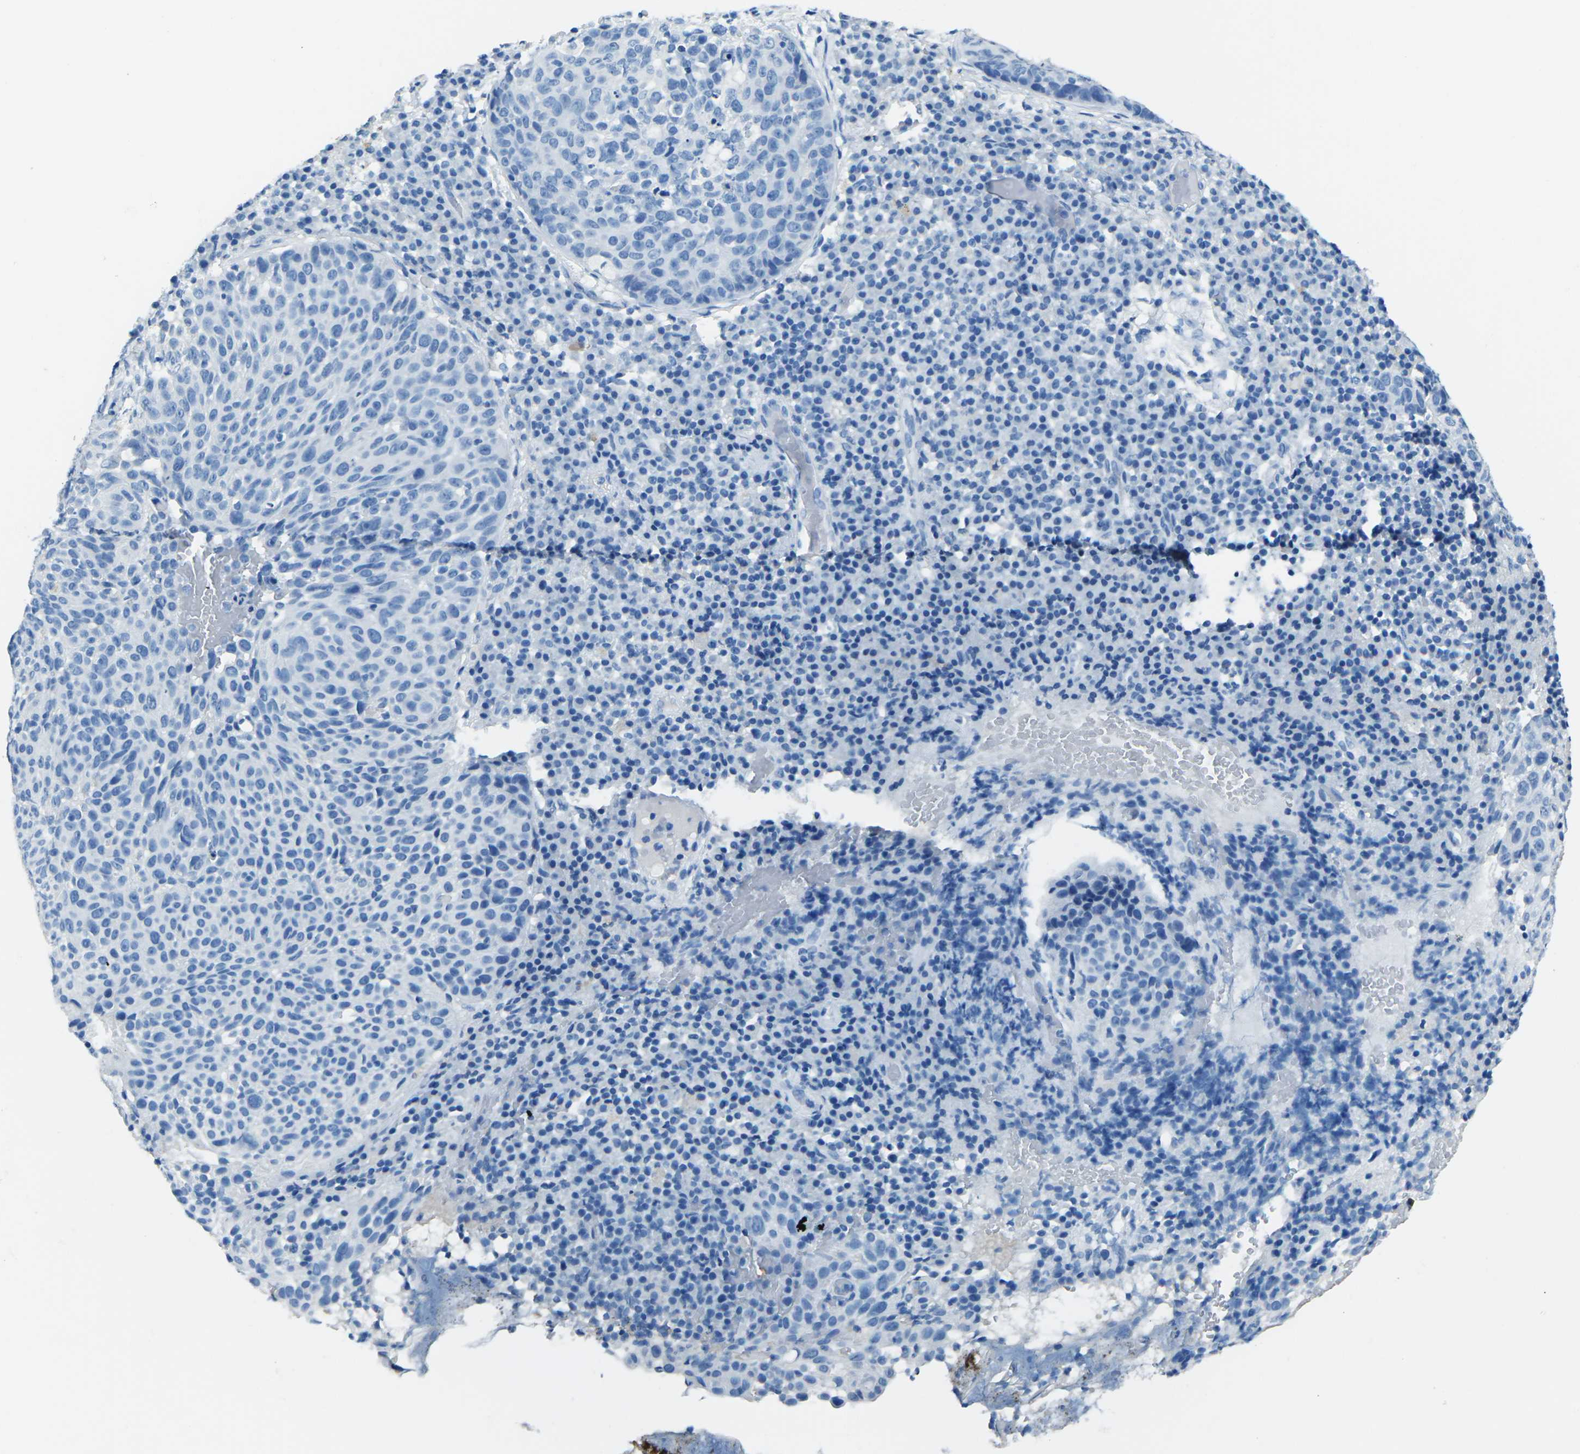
{"staining": {"intensity": "negative", "quantity": "none", "location": "none"}, "tissue": "skin cancer", "cell_type": "Tumor cells", "image_type": "cancer", "snomed": [{"axis": "morphology", "description": "Squamous cell carcinoma in situ, NOS"}, {"axis": "morphology", "description": "Squamous cell carcinoma, NOS"}, {"axis": "topography", "description": "Skin"}], "caption": "DAB (3,3'-diaminobenzidine) immunohistochemical staining of skin cancer (squamous cell carcinoma in situ) reveals no significant expression in tumor cells.", "gene": "MYH8", "patient": {"sex": "male", "age": 93}}